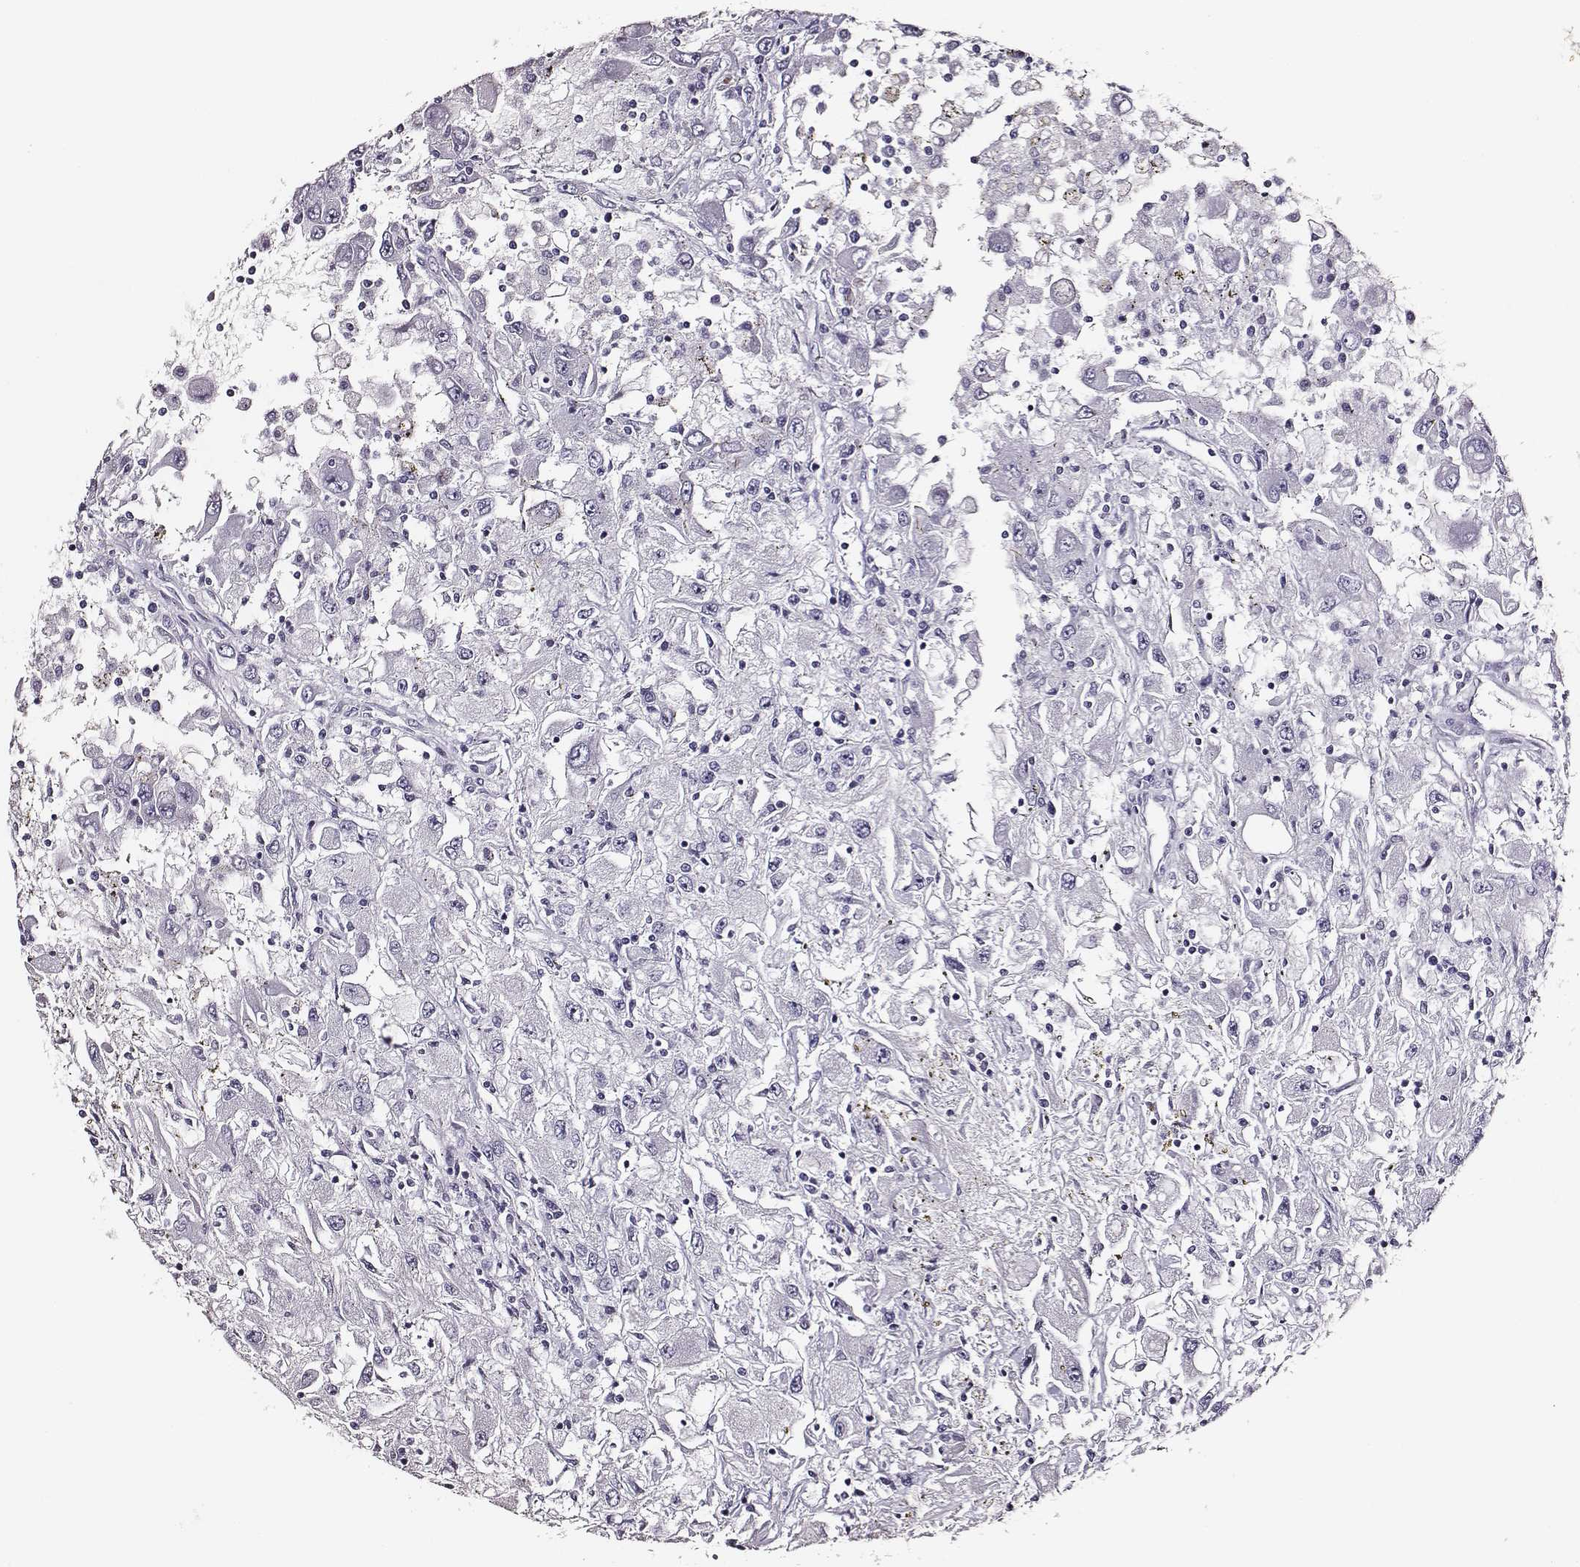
{"staining": {"intensity": "negative", "quantity": "none", "location": "none"}, "tissue": "renal cancer", "cell_type": "Tumor cells", "image_type": "cancer", "snomed": [{"axis": "morphology", "description": "Adenocarcinoma, NOS"}, {"axis": "topography", "description": "Kidney"}], "caption": "This is an immunohistochemistry (IHC) histopathology image of human renal cancer. There is no staining in tumor cells.", "gene": "DPEP1", "patient": {"sex": "female", "age": 67}}